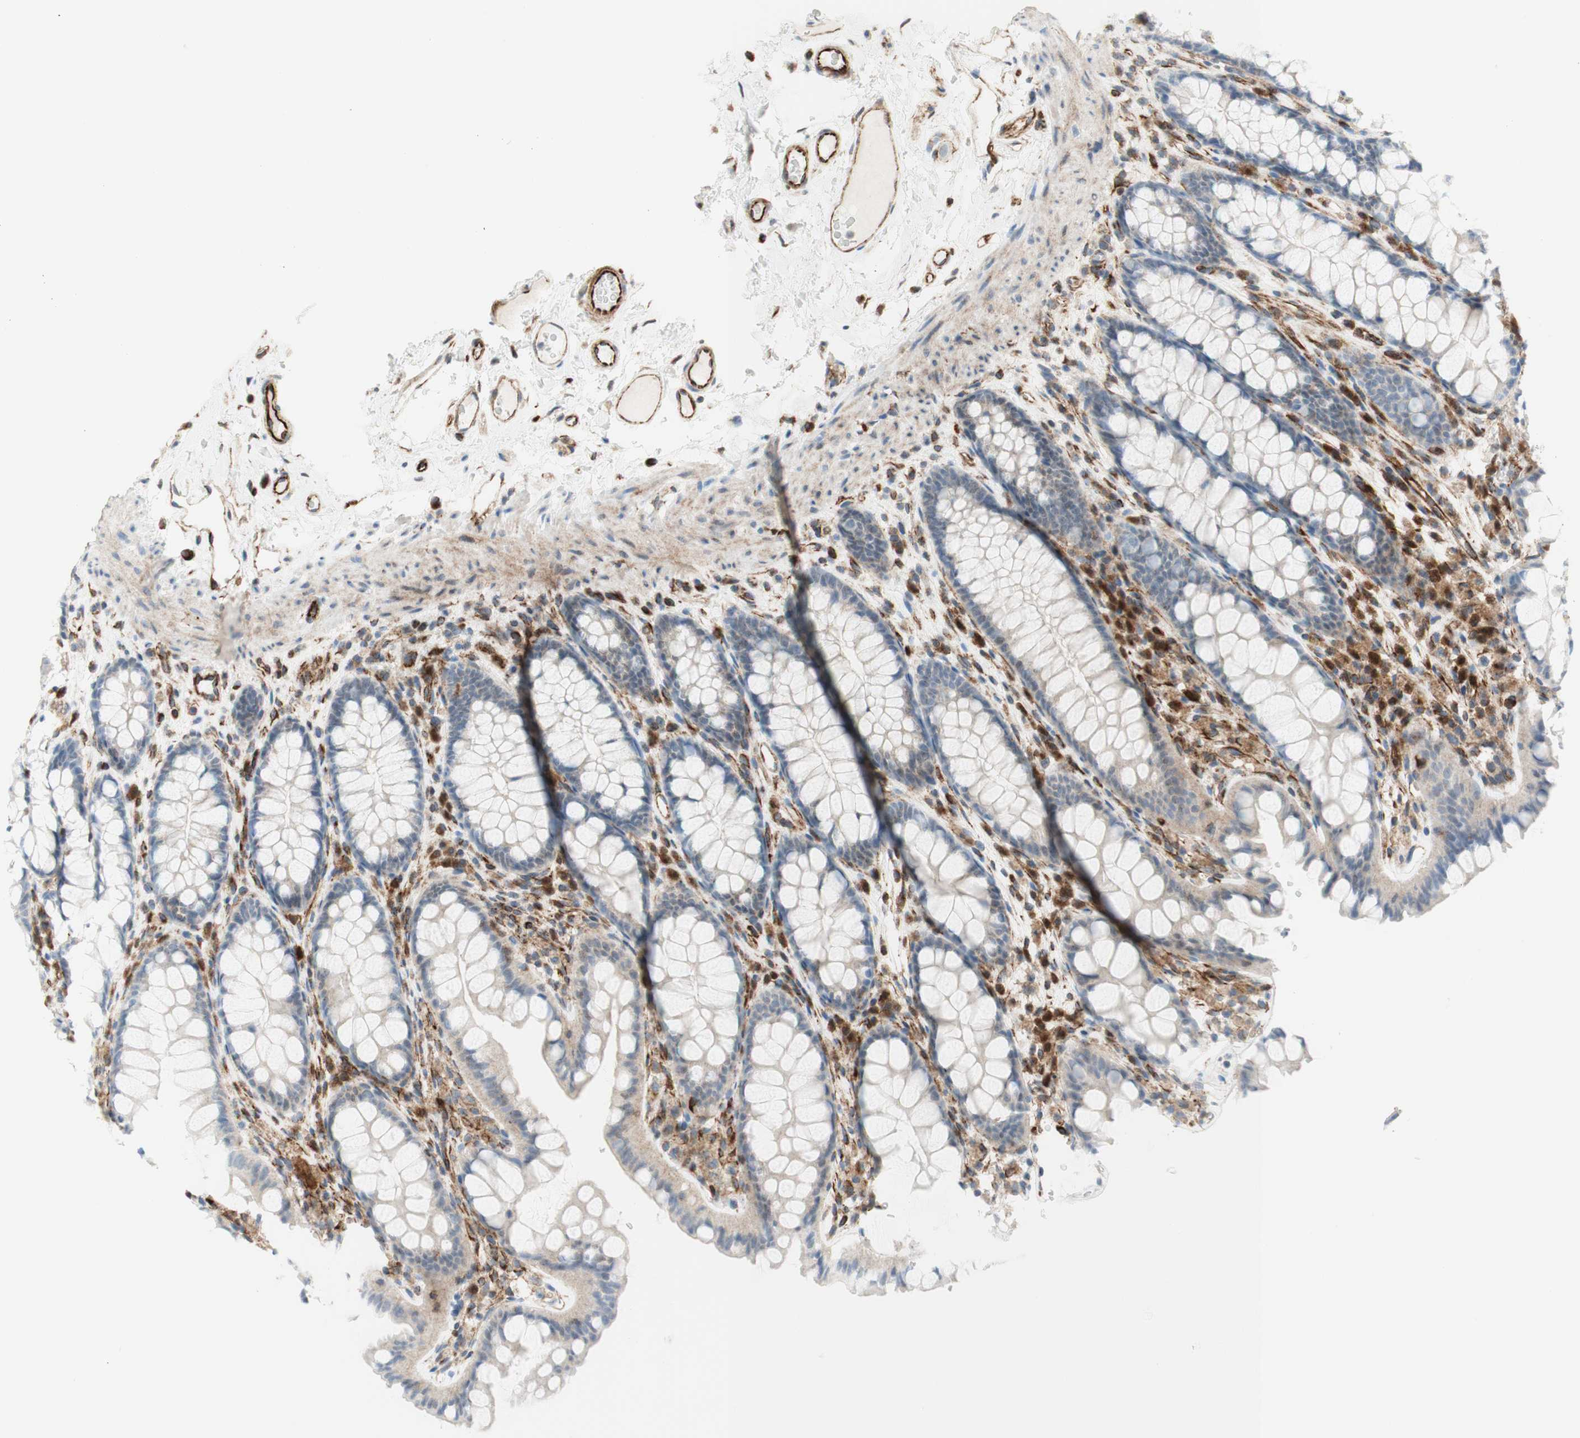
{"staining": {"intensity": "strong", "quantity": ">75%", "location": "cytoplasmic/membranous"}, "tissue": "colon", "cell_type": "Endothelial cells", "image_type": "normal", "snomed": [{"axis": "morphology", "description": "Normal tissue, NOS"}, {"axis": "topography", "description": "Colon"}], "caption": "Colon stained with IHC demonstrates strong cytoplasmic/membranous staining in about >75% of endothelial cells.", "gene": "POU2AF1", "patient": {"sex": "female", "age": 55}}